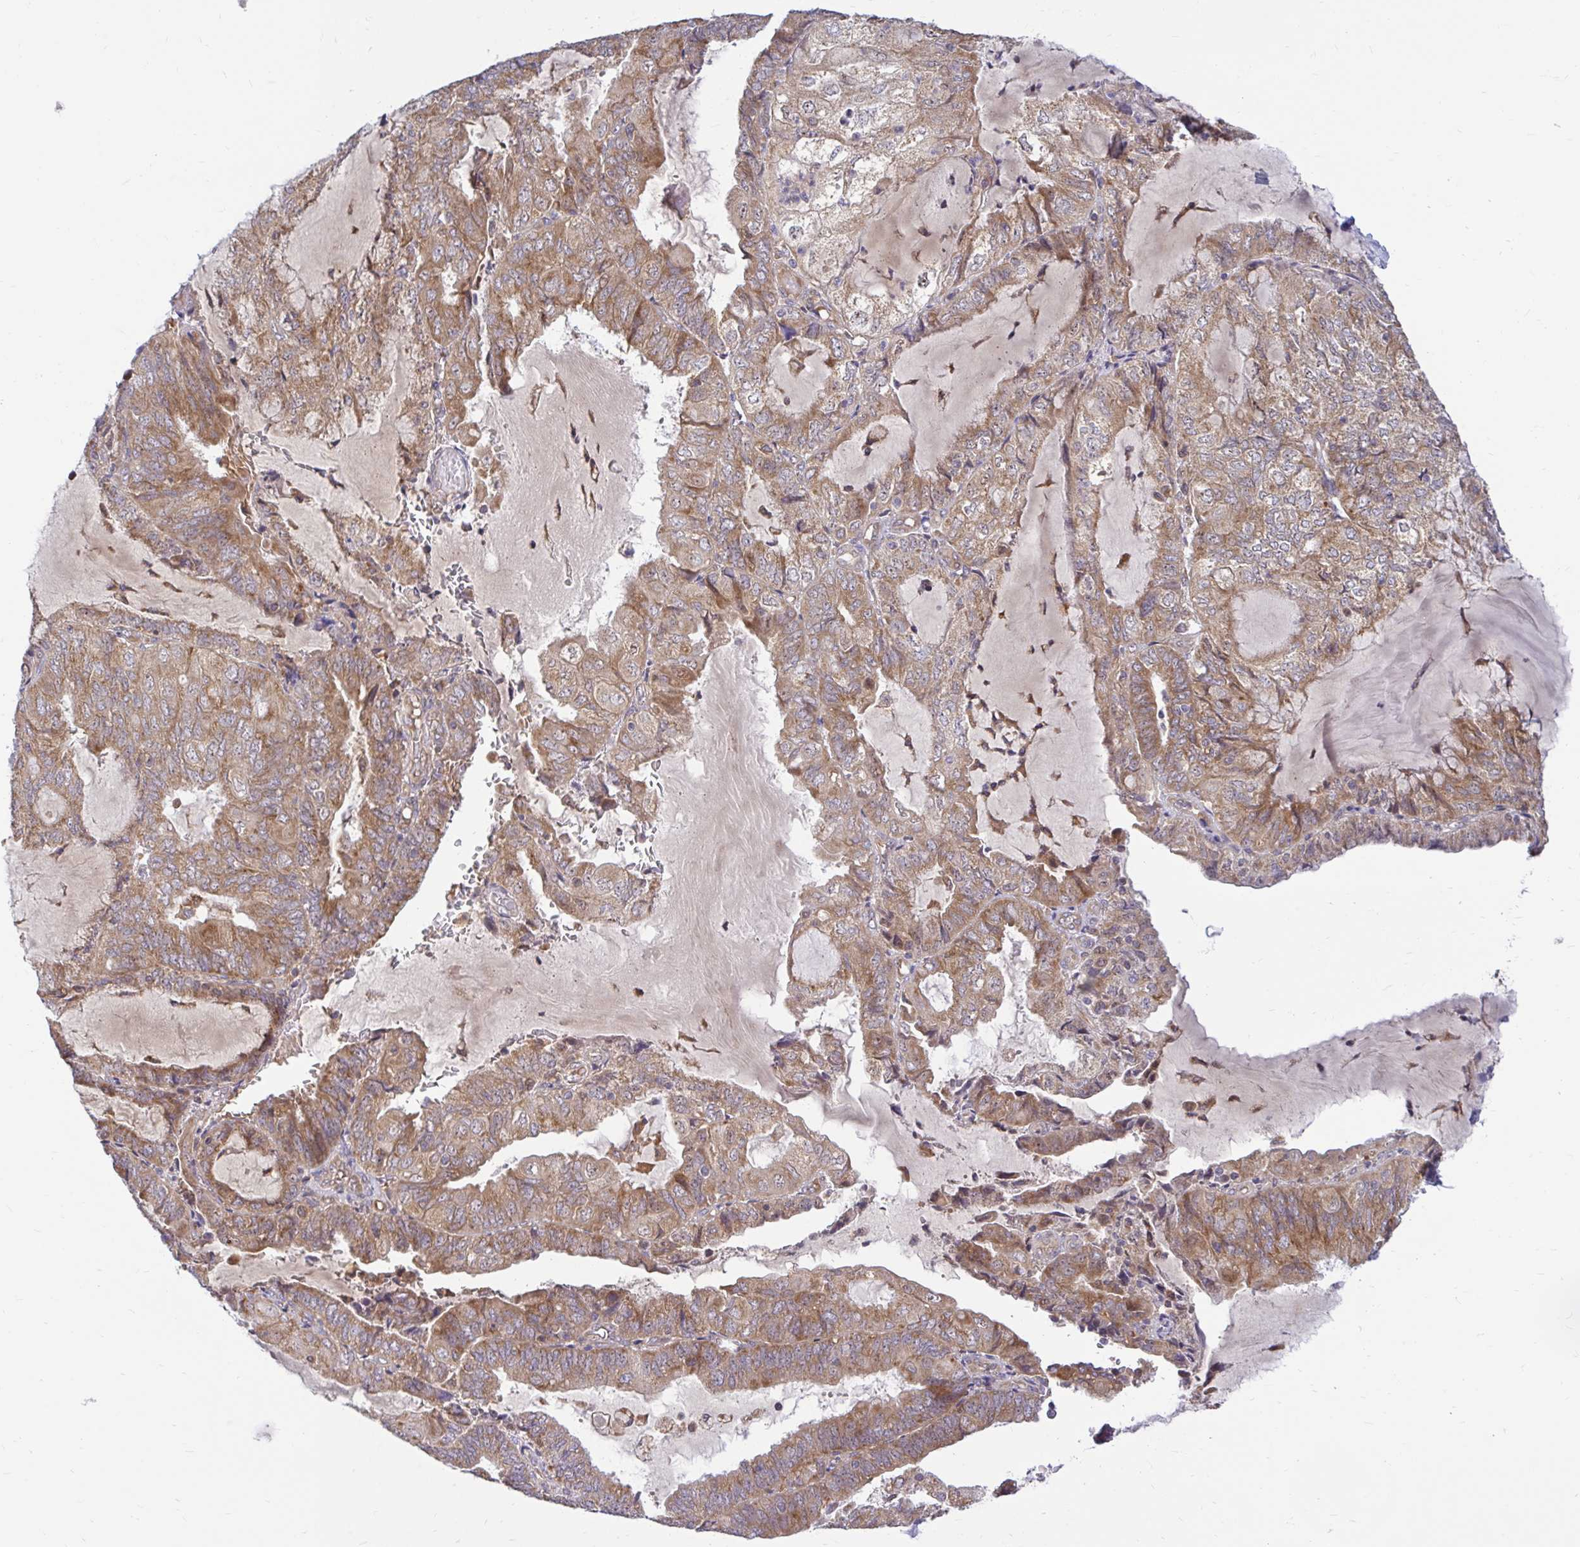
{"staining": {"intensity": "moderate", "quantity": ">75%", "location": "cytoplasmic/membranous"}, "tissue": "endometrial cancer", "cell_type": "Tumor cells", "image_type": "cancer", "snomed": [{"axis": "morphology", "description": "Adenocarcinoma, NOS"}, {"axis": "topography", "description": "Endometrium"}], "caption": "Immunohistochemistry (IHC) photomicrograph of human adenocarcinoma (endometrial) stained for a protein (brown), which demonstrates medium levels of moderate cytoplasmic/membranous staining in about >75% of tumor cells.", "gene": "VTI1B", "patient": {"sex": "female", "age": 81}}